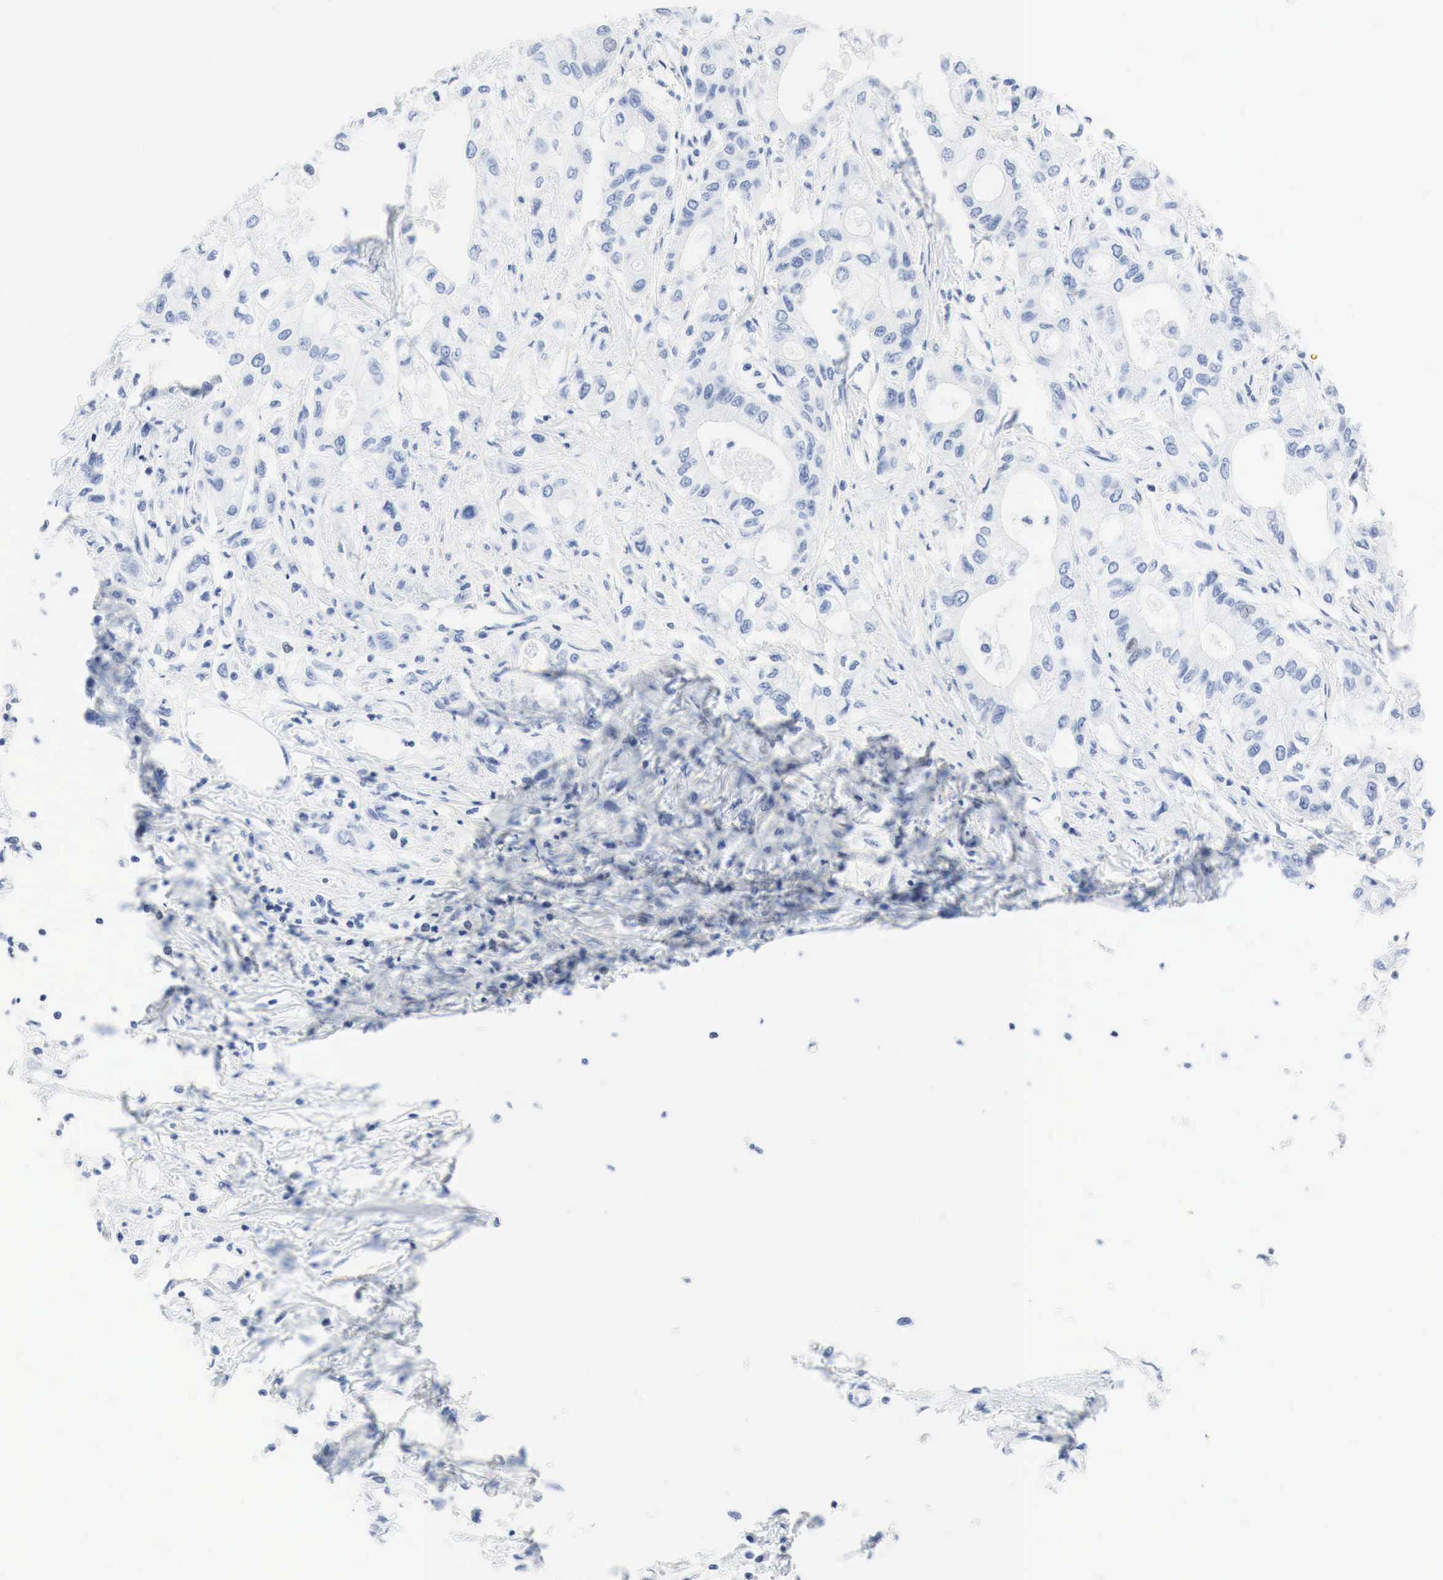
{"staining": {"intensity": "negative", "quantity": "none", "location": "none"}, "tissue": "pancreatic cancer", "cell_type": "Tumor cells", "image_type": "cancer", "snomed": [{"axis": "morphology", "description": "Adenocarcinoma, NOS"}, {"axis": "topography", "description": "Pancreas"}], "caption": "Photomicrograph shows no significant protein positivity in tumor cells of pancreatic cancer.", "gene": "INHA", "patient": {"sex": "male", "age": 79}}